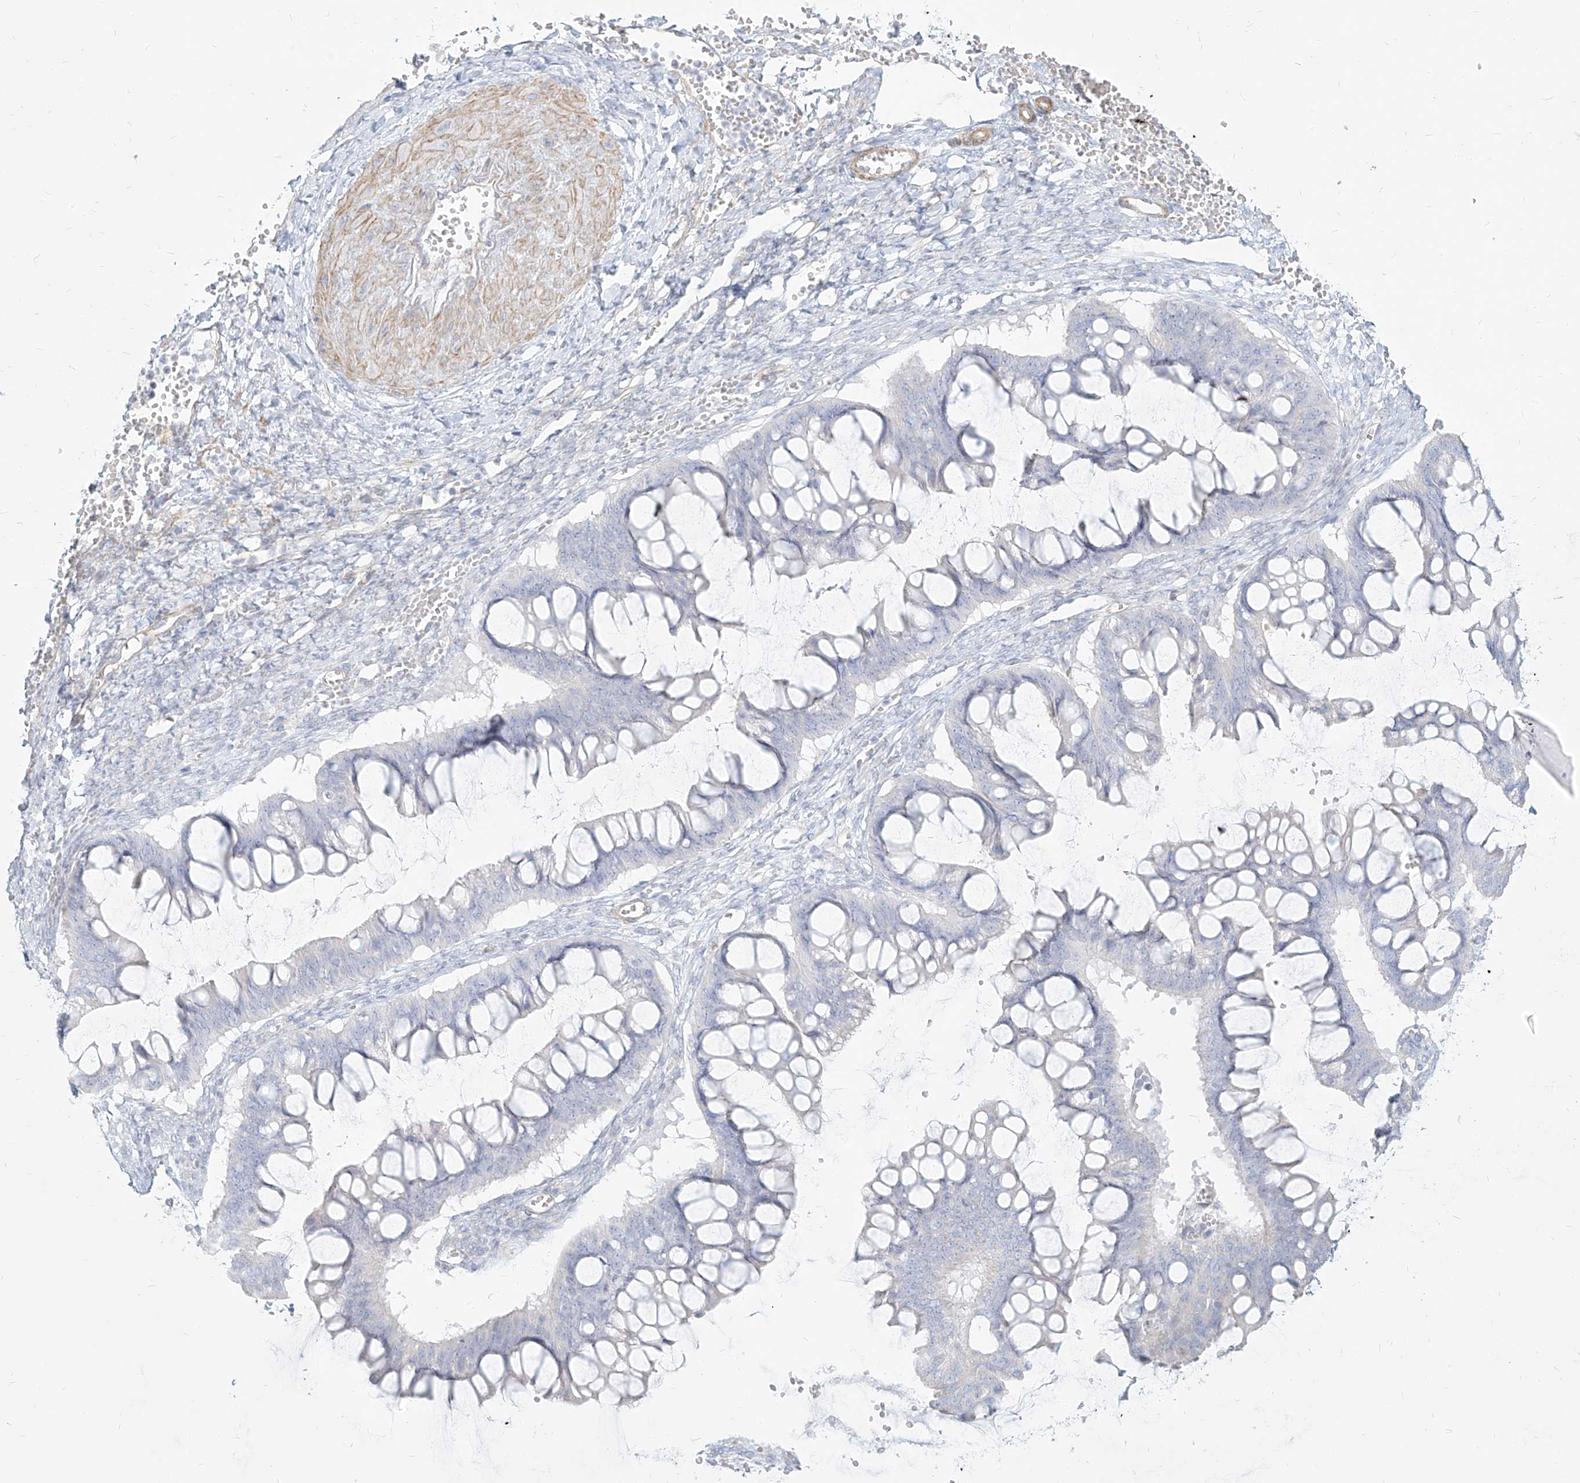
{"staining": {"intensity": "negative", "quantity": "none", "location": "none"}, "tissue": "ovarian cancer", "cell_type": "Tumor cells", "image_type": "cancer", "snomed": [{"axis": "morphology", "description": "Cystadenocarcinoma, mucinous, NOS"}, {"axis": "topography", "description": "Ovary"}], "caption": "Ovarian cancer (mucinous cystadenocarcinoma) was stained to show a protein in brown. There is no significant expression in tumor cells.", "gene": "ITPKB", "patient": {"sex": "female", "age": 73}}